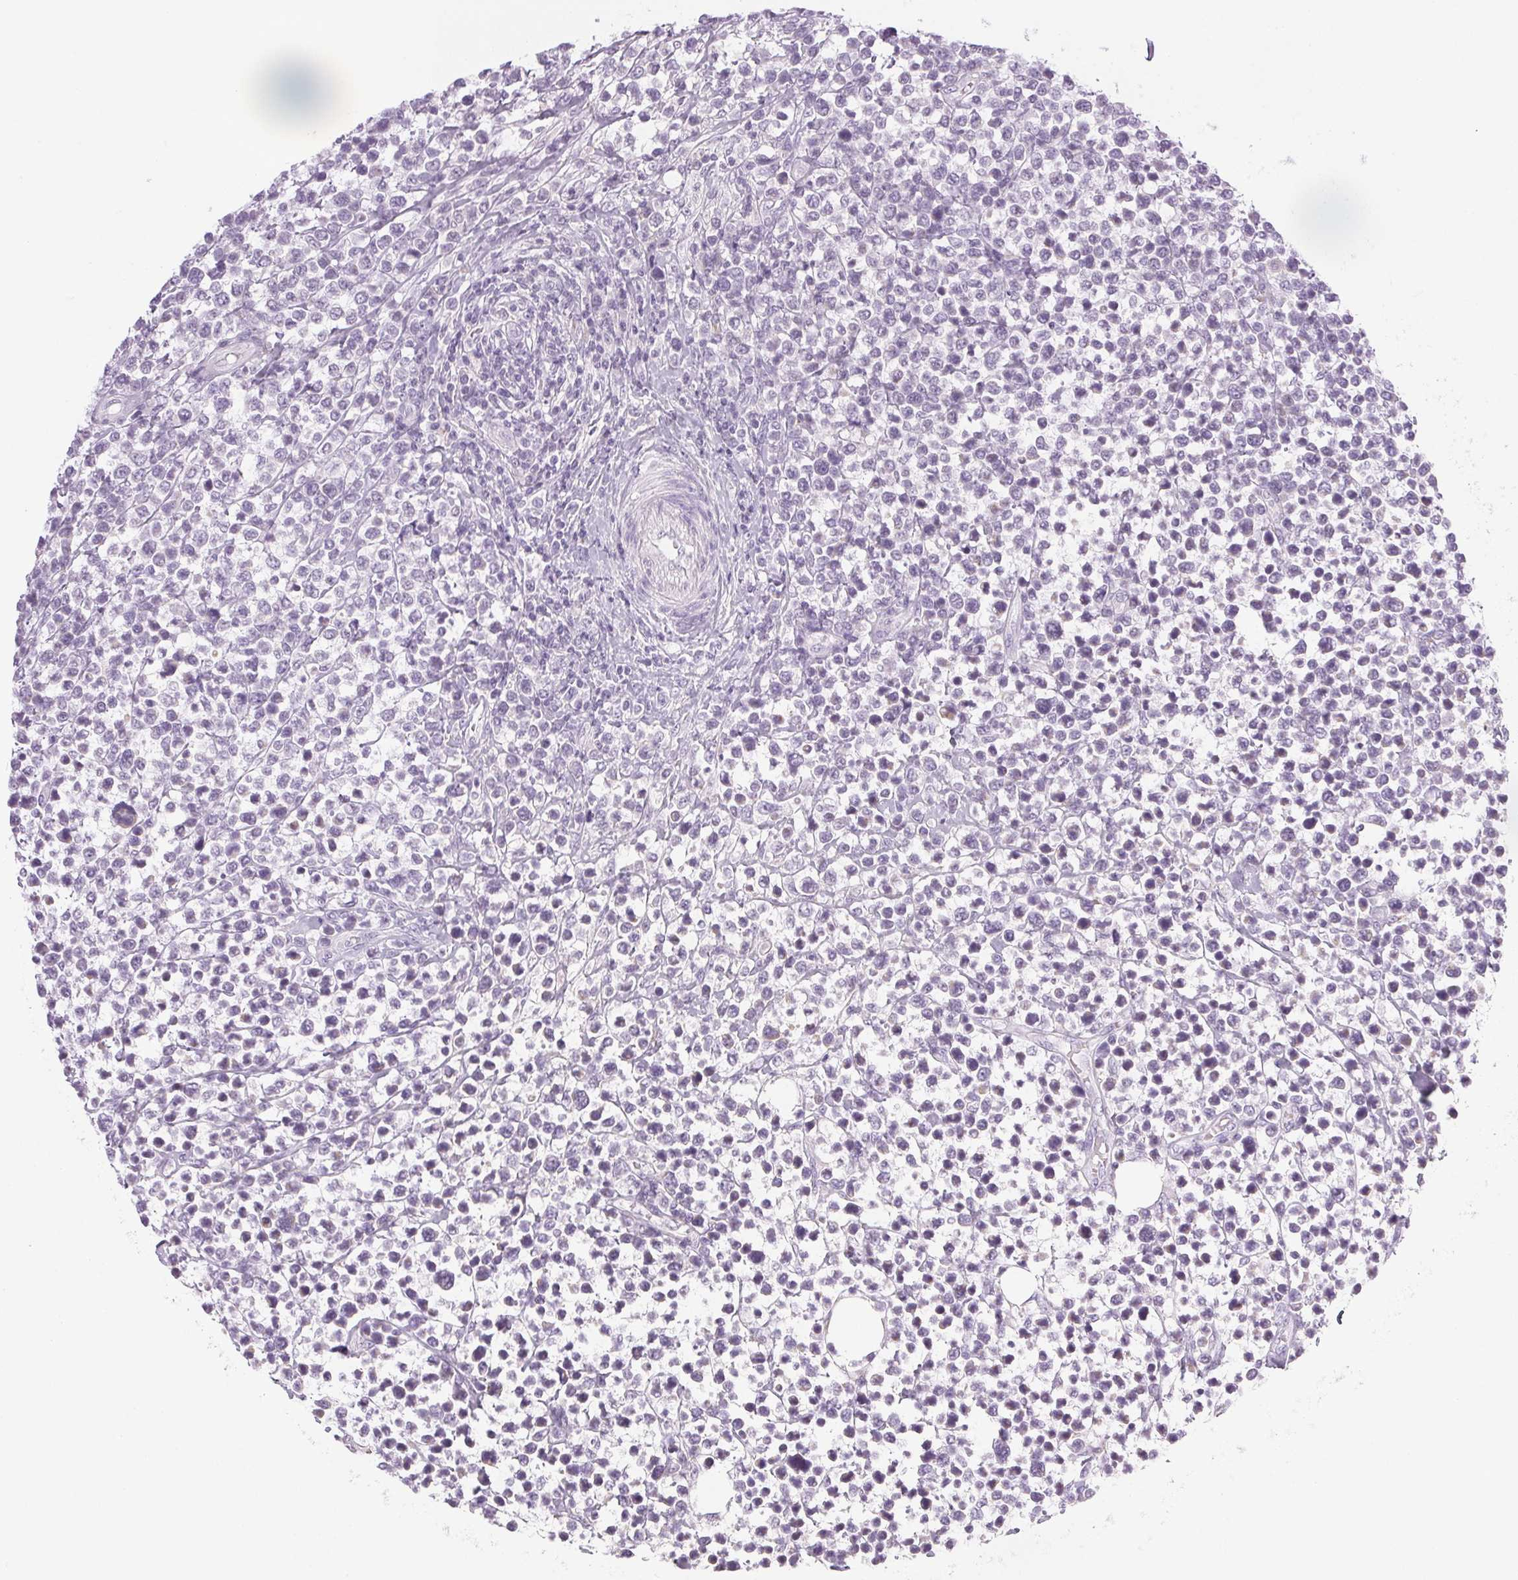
{"staining": {"intensity": "negative", "quantity": "none", "location": "none"}, "tissue": "lymphoma", "cell_type": "Tumor cells", "image_type": "cancer", "snomed": [{"axis": "morphology", "description": "Malignant lymphoma, non-Hodgkin's type, High grade"}, {"axis": "topography", "description": "Soft tissue"}], "caption": "The immunohistochemistry (IHC) image has no significant positivity in tumor cells of malignant lymphoma, non-Hodgkin's type (high-grade) tissue.", "gene": "COL7A1", "patient": {"sex": "female", "age": 56}}